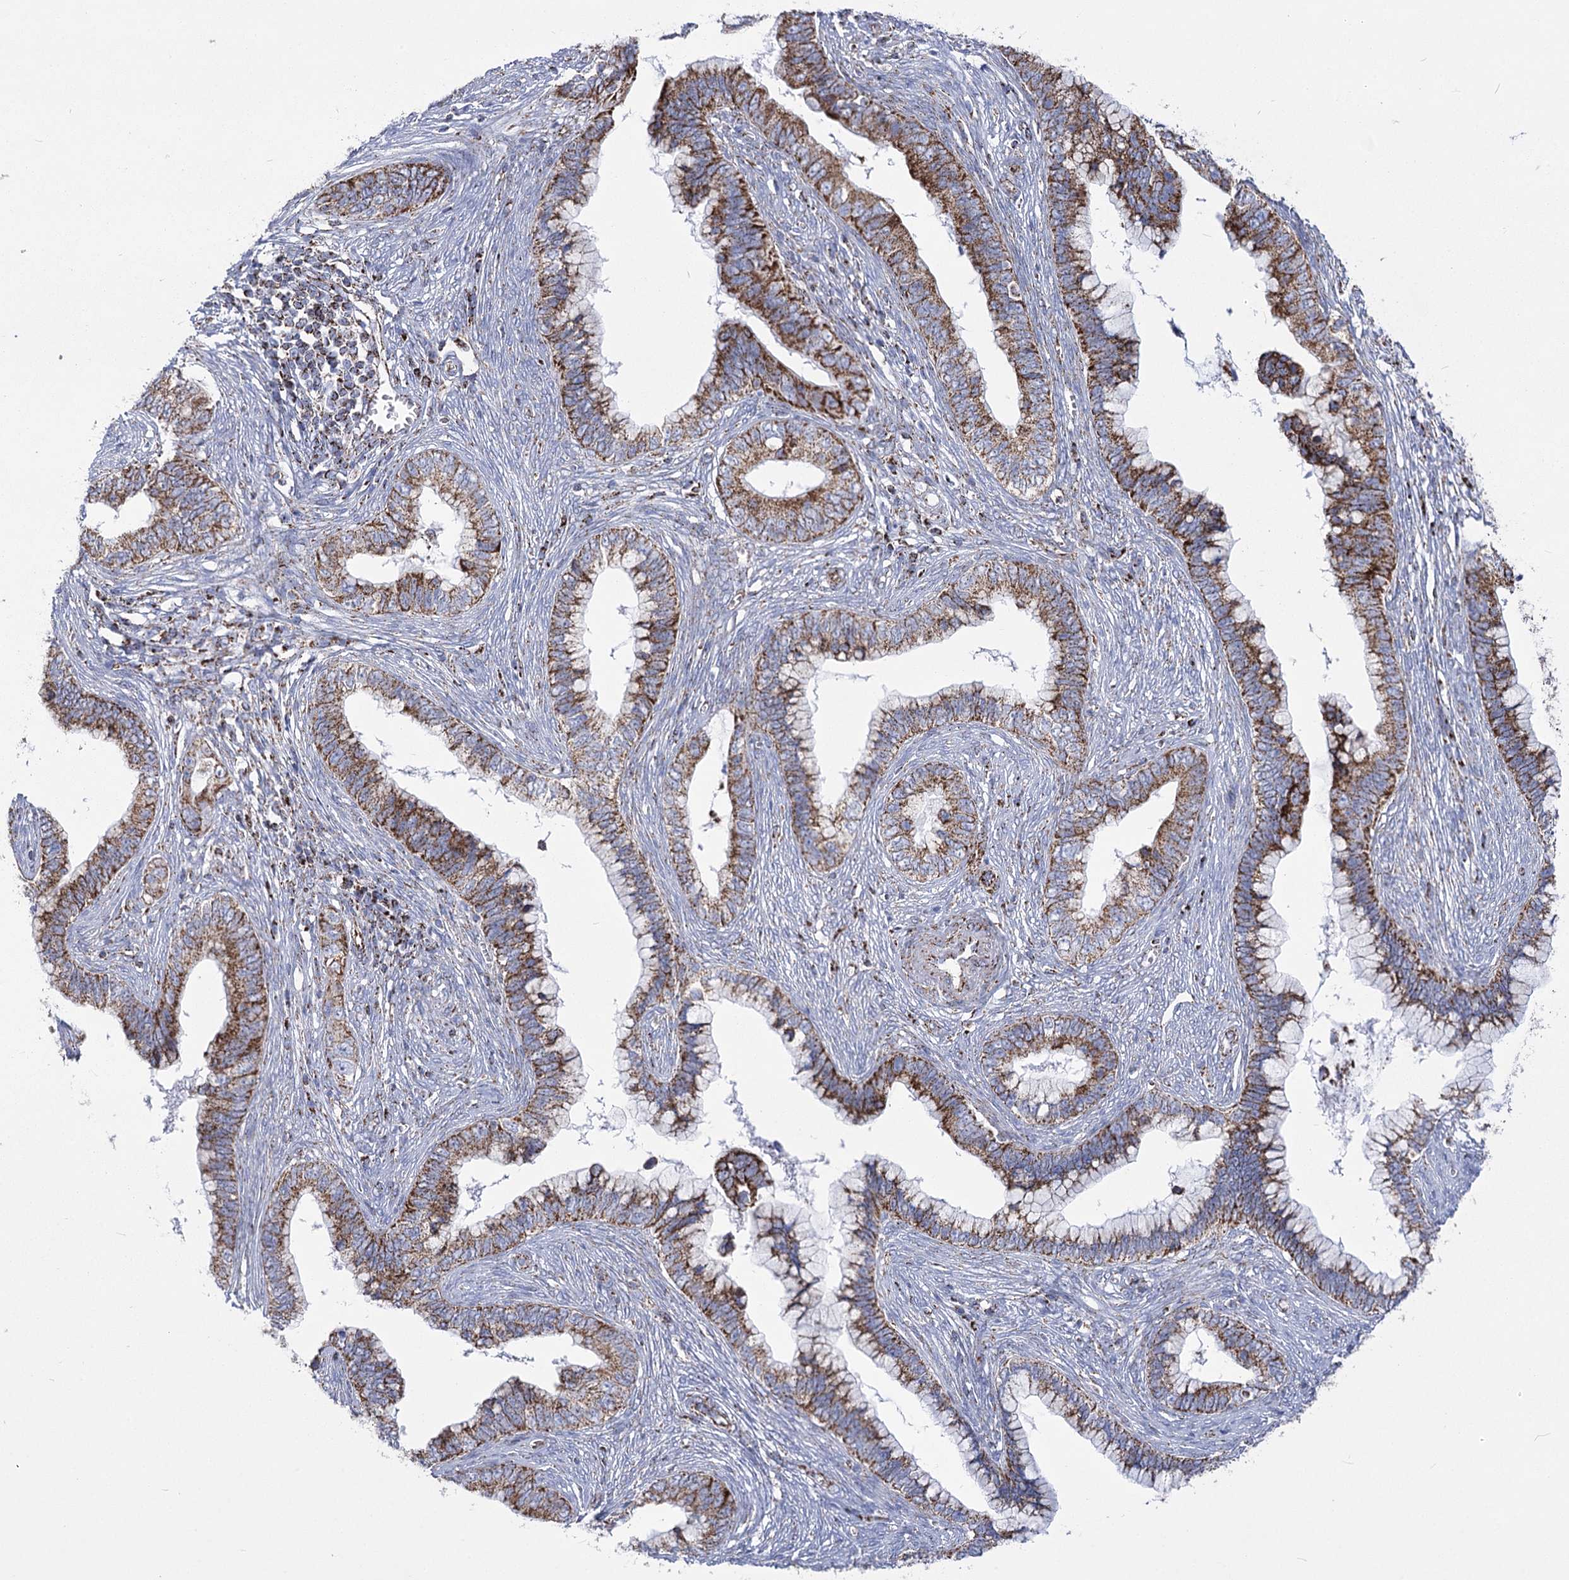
{"staining": {"intensity": "strong", "quantity": ">75%", "location": "cytoplasmic/membranous"}, "tissue": "cervical cancer", "cell_type": "Tumor cells", "image_type": "cancer", "snomed": [{"axis": "morphology", "description": "Adenocarcinoma, NOS"}, {"axis": "topography", "description": "Cervix"}], "caption": "A high-resolution image shows immunohistochemistry (IHC) staining of cervical adenocarcinoma, which shows strong cytoplasmic/membranous positivity in approximately >75% of tumor cells. Using DAB (brown) and hematoxylin (blue) stains, captured at high magnification using brightfield microscopy.", "gene": "PDHB", "patient": {"sex": "female", "age": 44}}